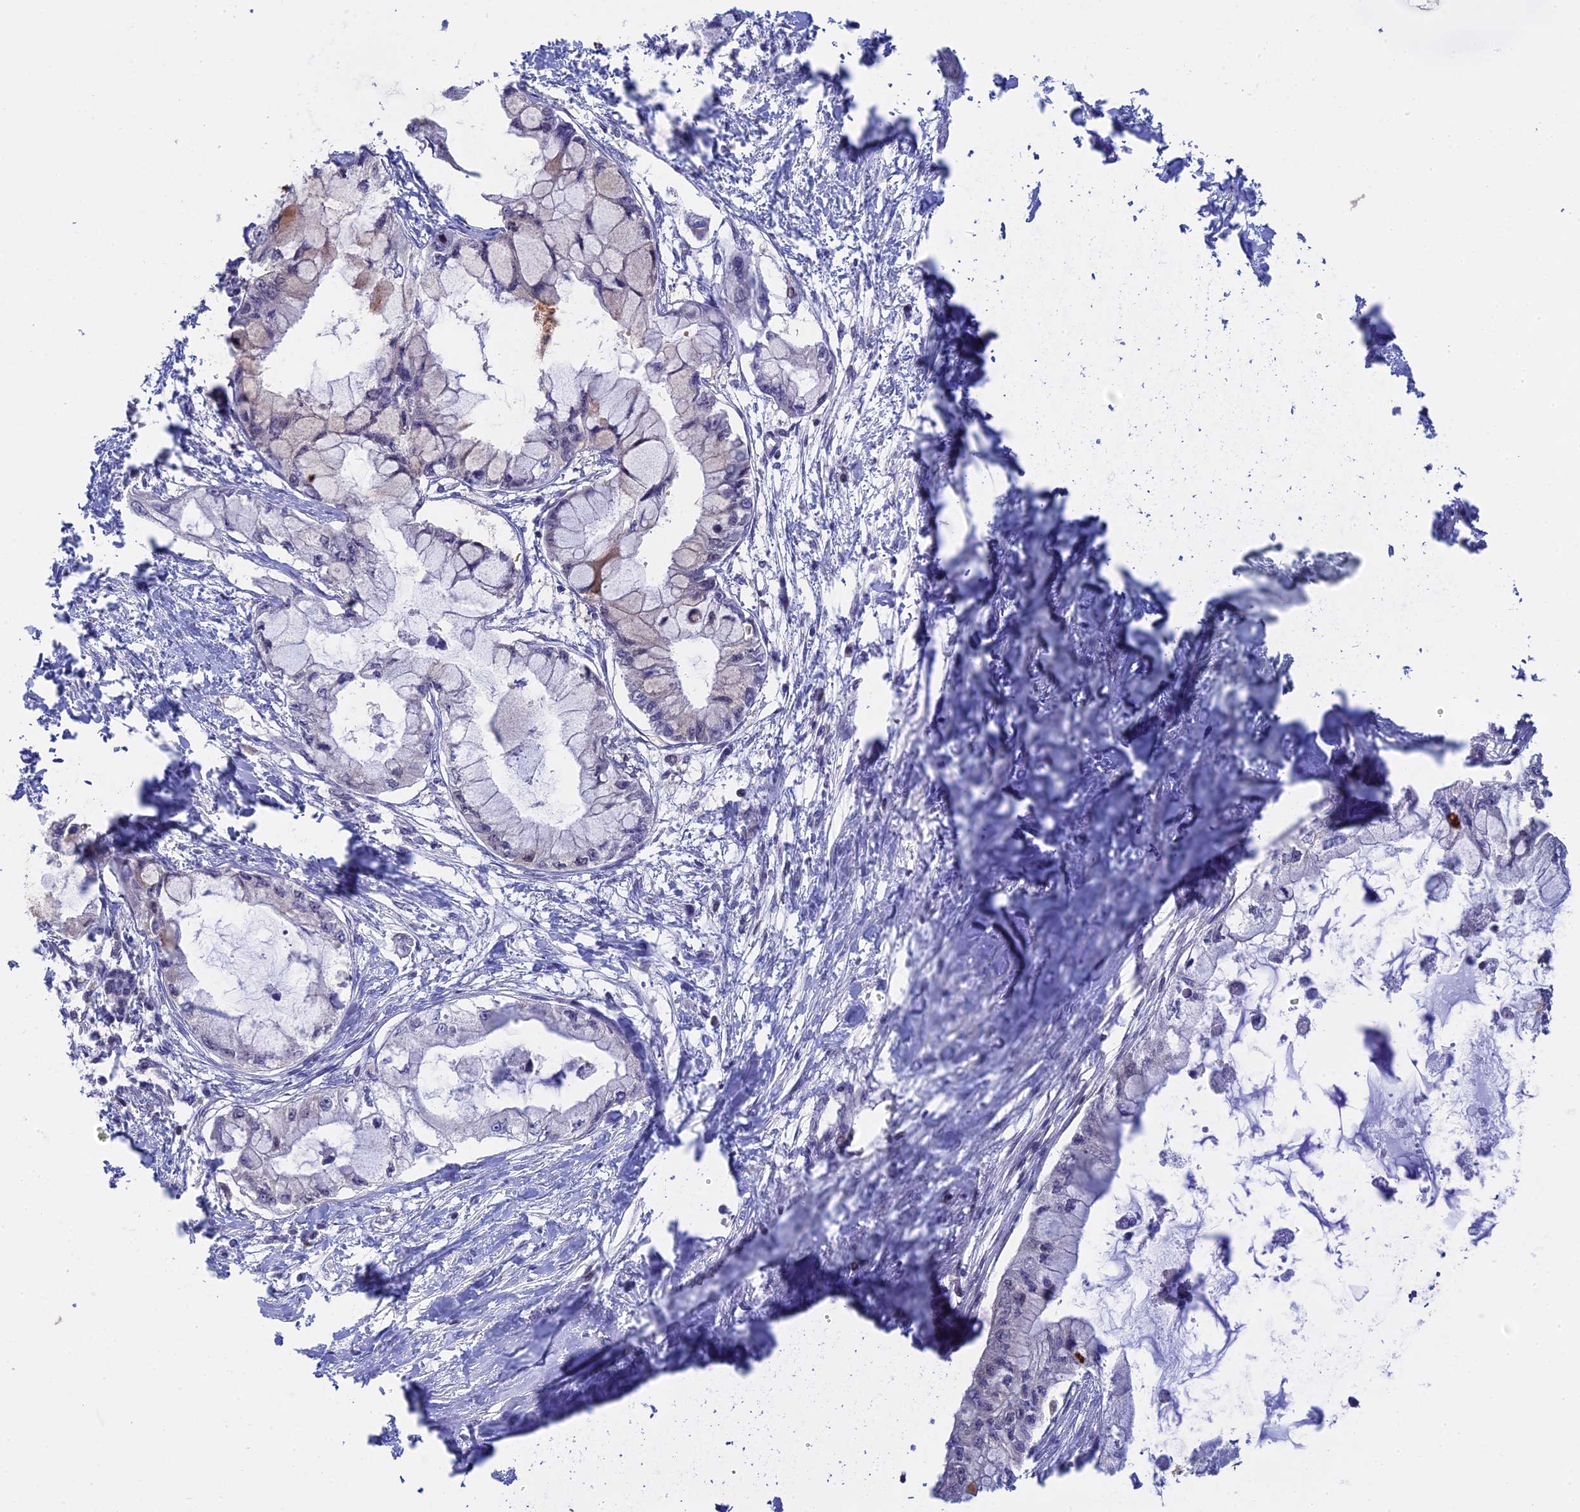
{"staining": {"intensity": "negative", "quantity": "none", "location": "none"}, "tissue": "pancreatic cancer", "cell_type": "Tumor cells", "image_type": "cancer", "snomed": [{"axis": "morphology", "description": "Adenocarcinoma, NOS"}, {"axis": "topography", "description": "Pancreas"}], "caption": "Protein analysis of adenocarcinoma (pancreatic) shows no significant positivity in tumor cells.", "gene": "GSKIP", "patient": {"sex": "male", "age": 48}}